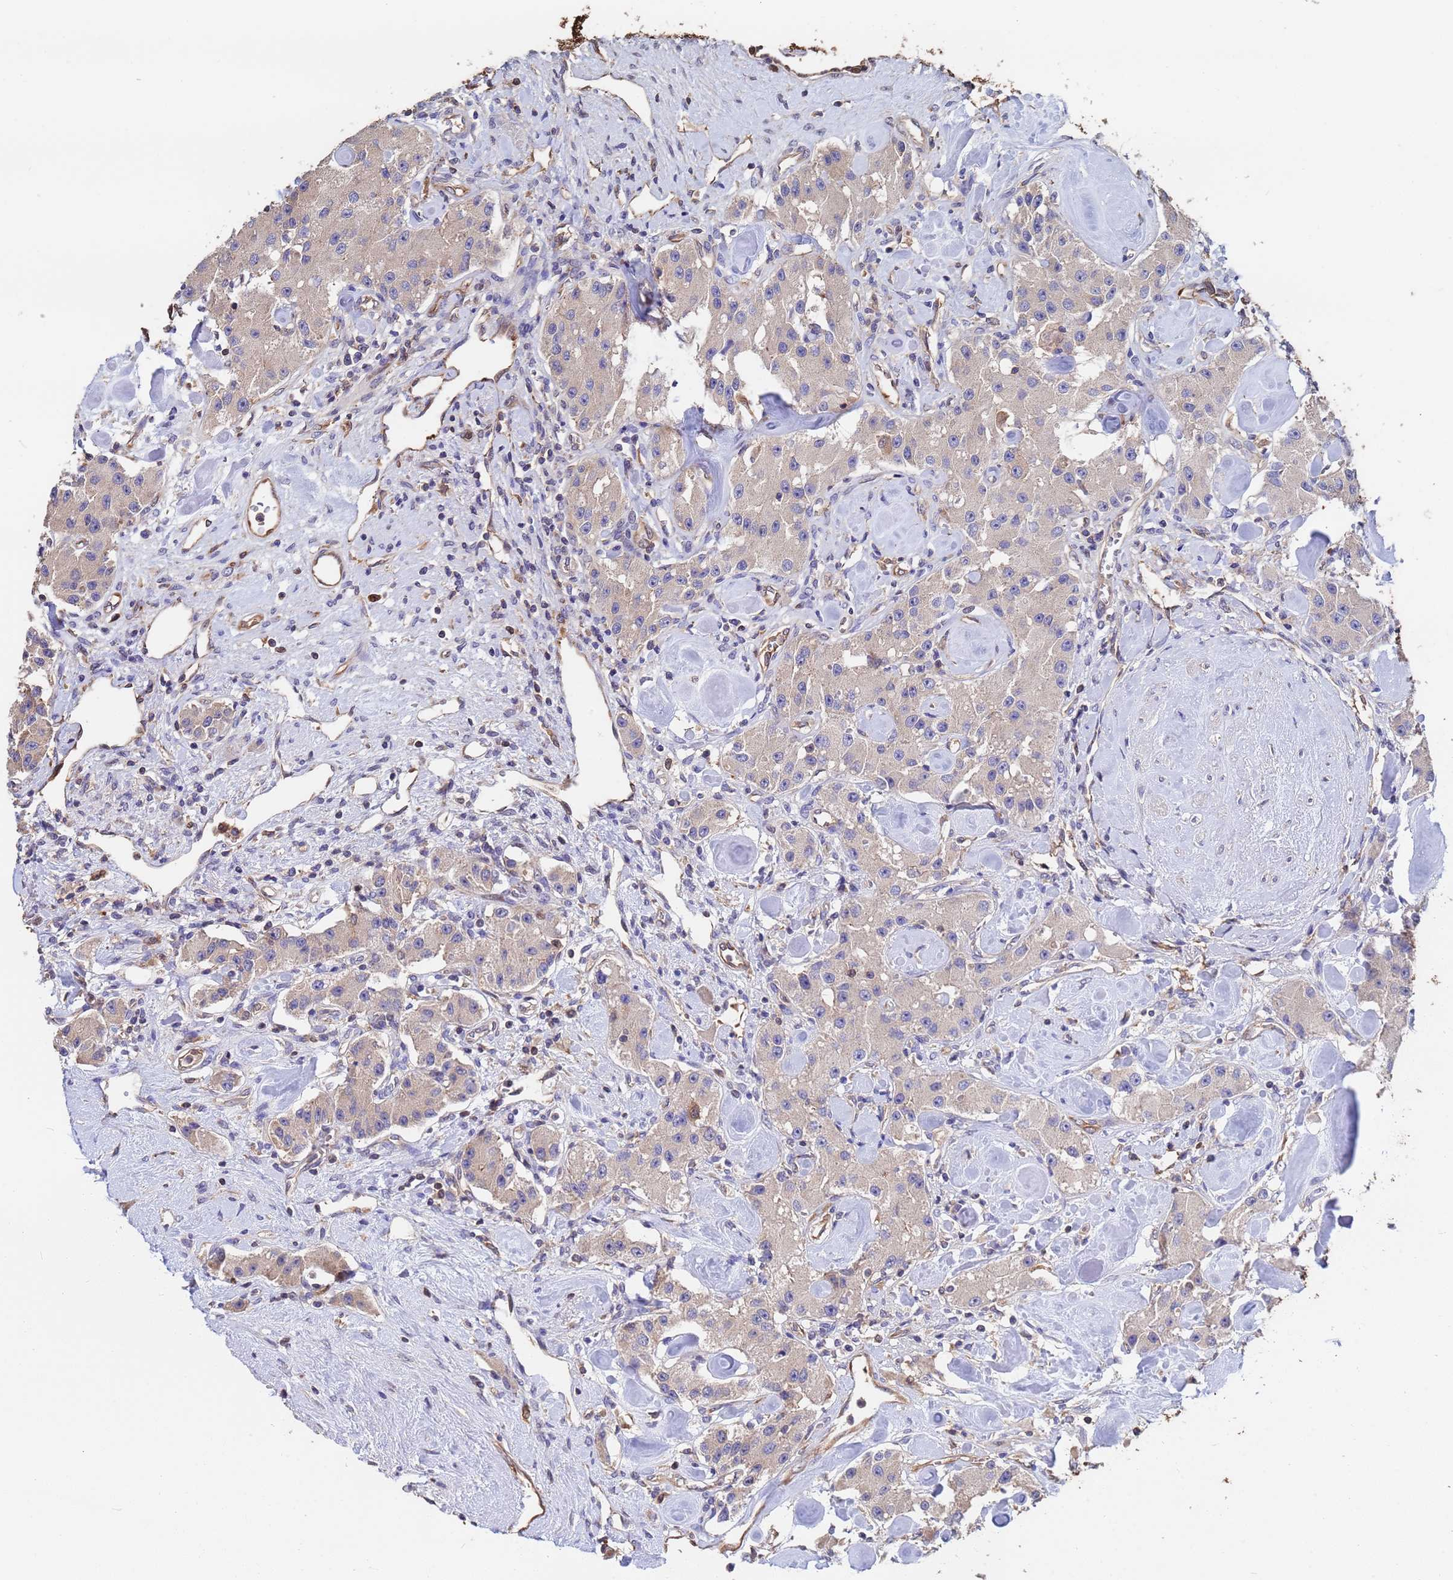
{"staining": {"intensity": "negative", "quantity": "none", "location": "none"}, "tissue": "carcinoid", "cell_type": "Tumor cells", "image_type": "cancer", "snomed": [{"axis": "morphology", "description": "Carcinoid, malignant, NOS"}, {"axis": "topography", "description": "Pancreas"}], "caption": "High power microscopy photomicrograph of an immunohistochemistry image of carcinoid, revealing no significant staining in tumor cells. The staining is performed using DAB brown chromogen with nuclei counter-stained in using hematoxylin.", "gene": "FAM25A", "patient": {"sex": "male", "age": 41}}